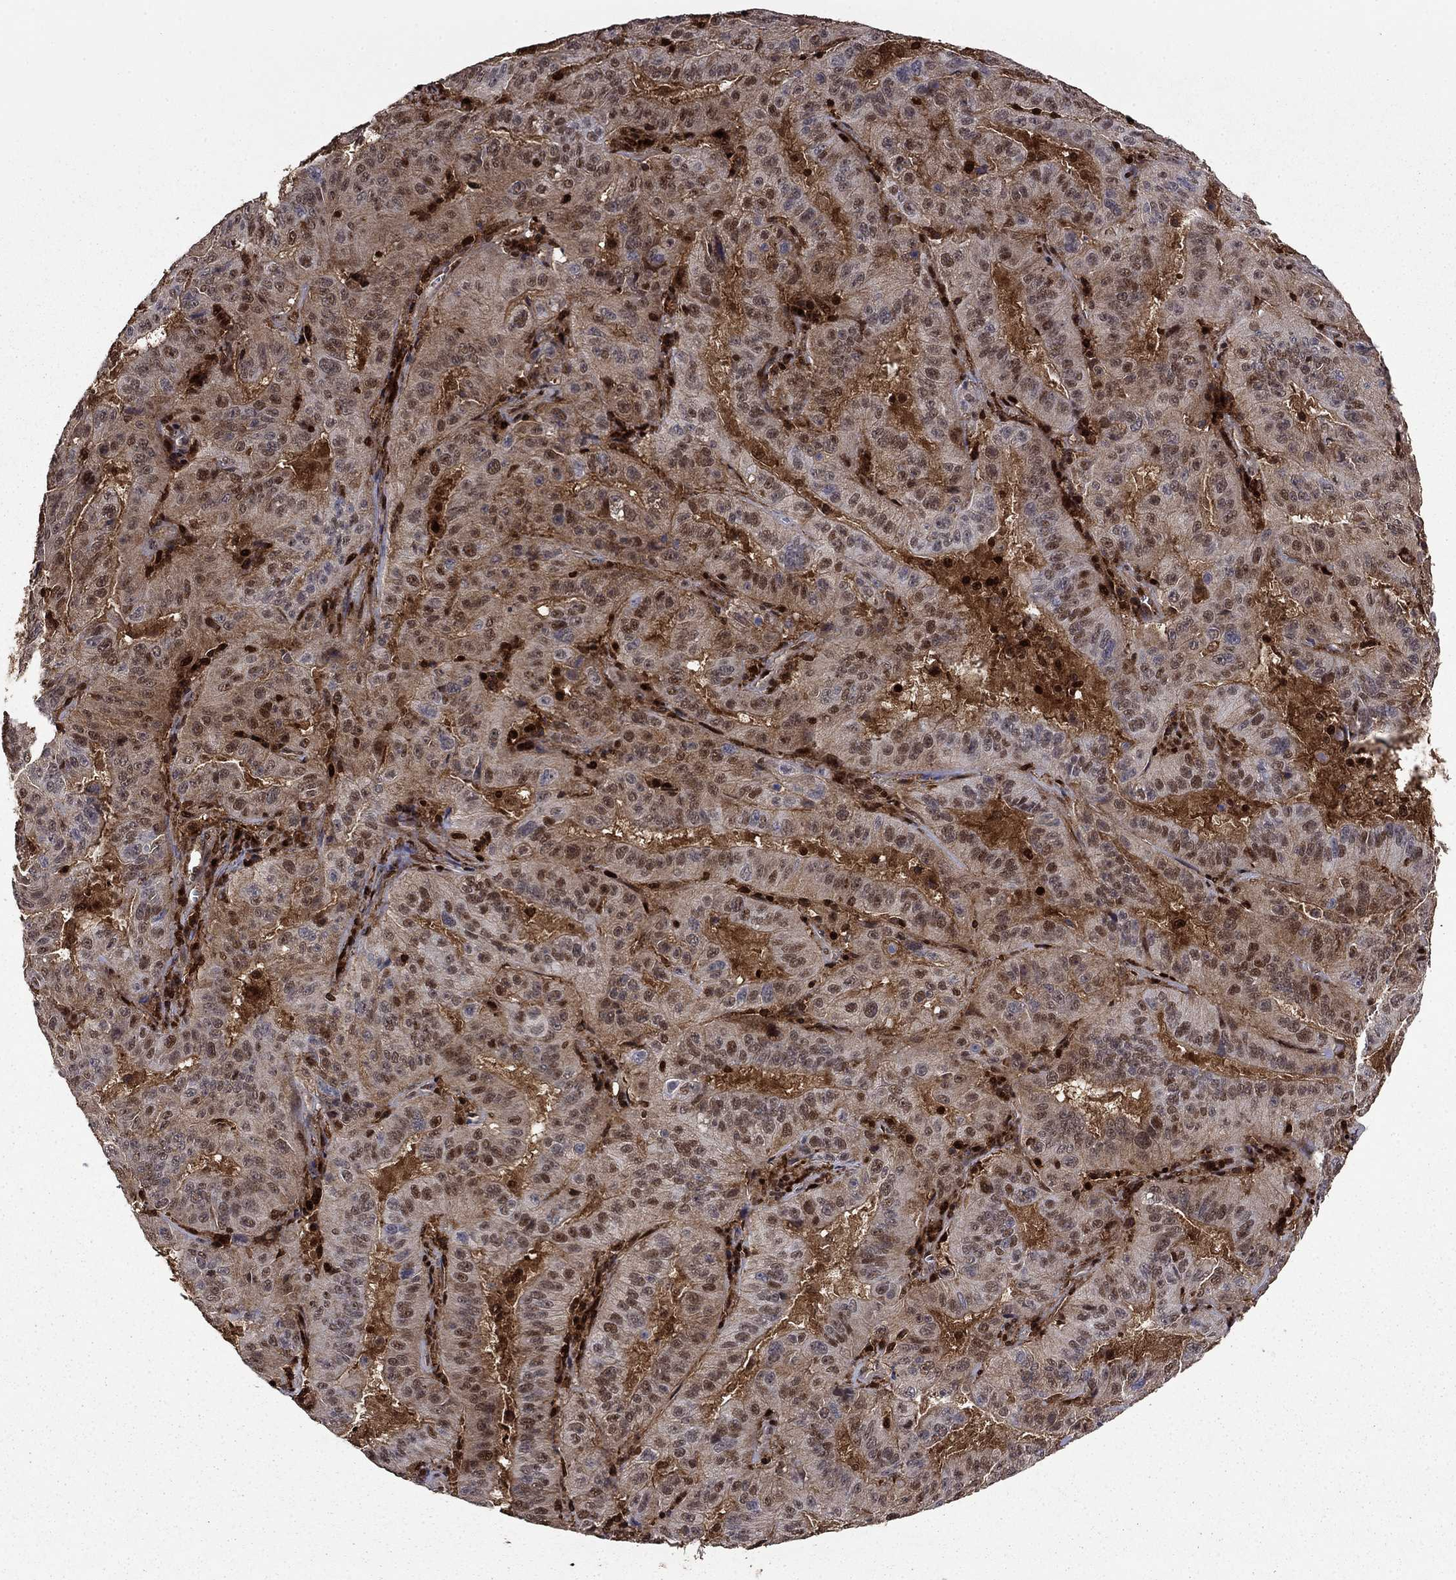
{"staining": {"intensity": "moderate", "quantity": "<25%", "location": "cytoplasmic/membranous,nuclear"}, "tissue": "pancreatic cancer", "cell_type": "Tumor cells", "image_type": "cancer", "snomed": [{"axis": "morphology", "description": "Adenocarcinoma, NOS"}, {"axis": "topography", "description": "Pancreas"}], "caption": "Adenocarcinoma (pancreatic) tissue displays moderate cytoplasmic/membranous and nuclear staining in about <25% of tumor cells", "gene": "APPBP2", "patient": {"sex": "male", "age": 63}}